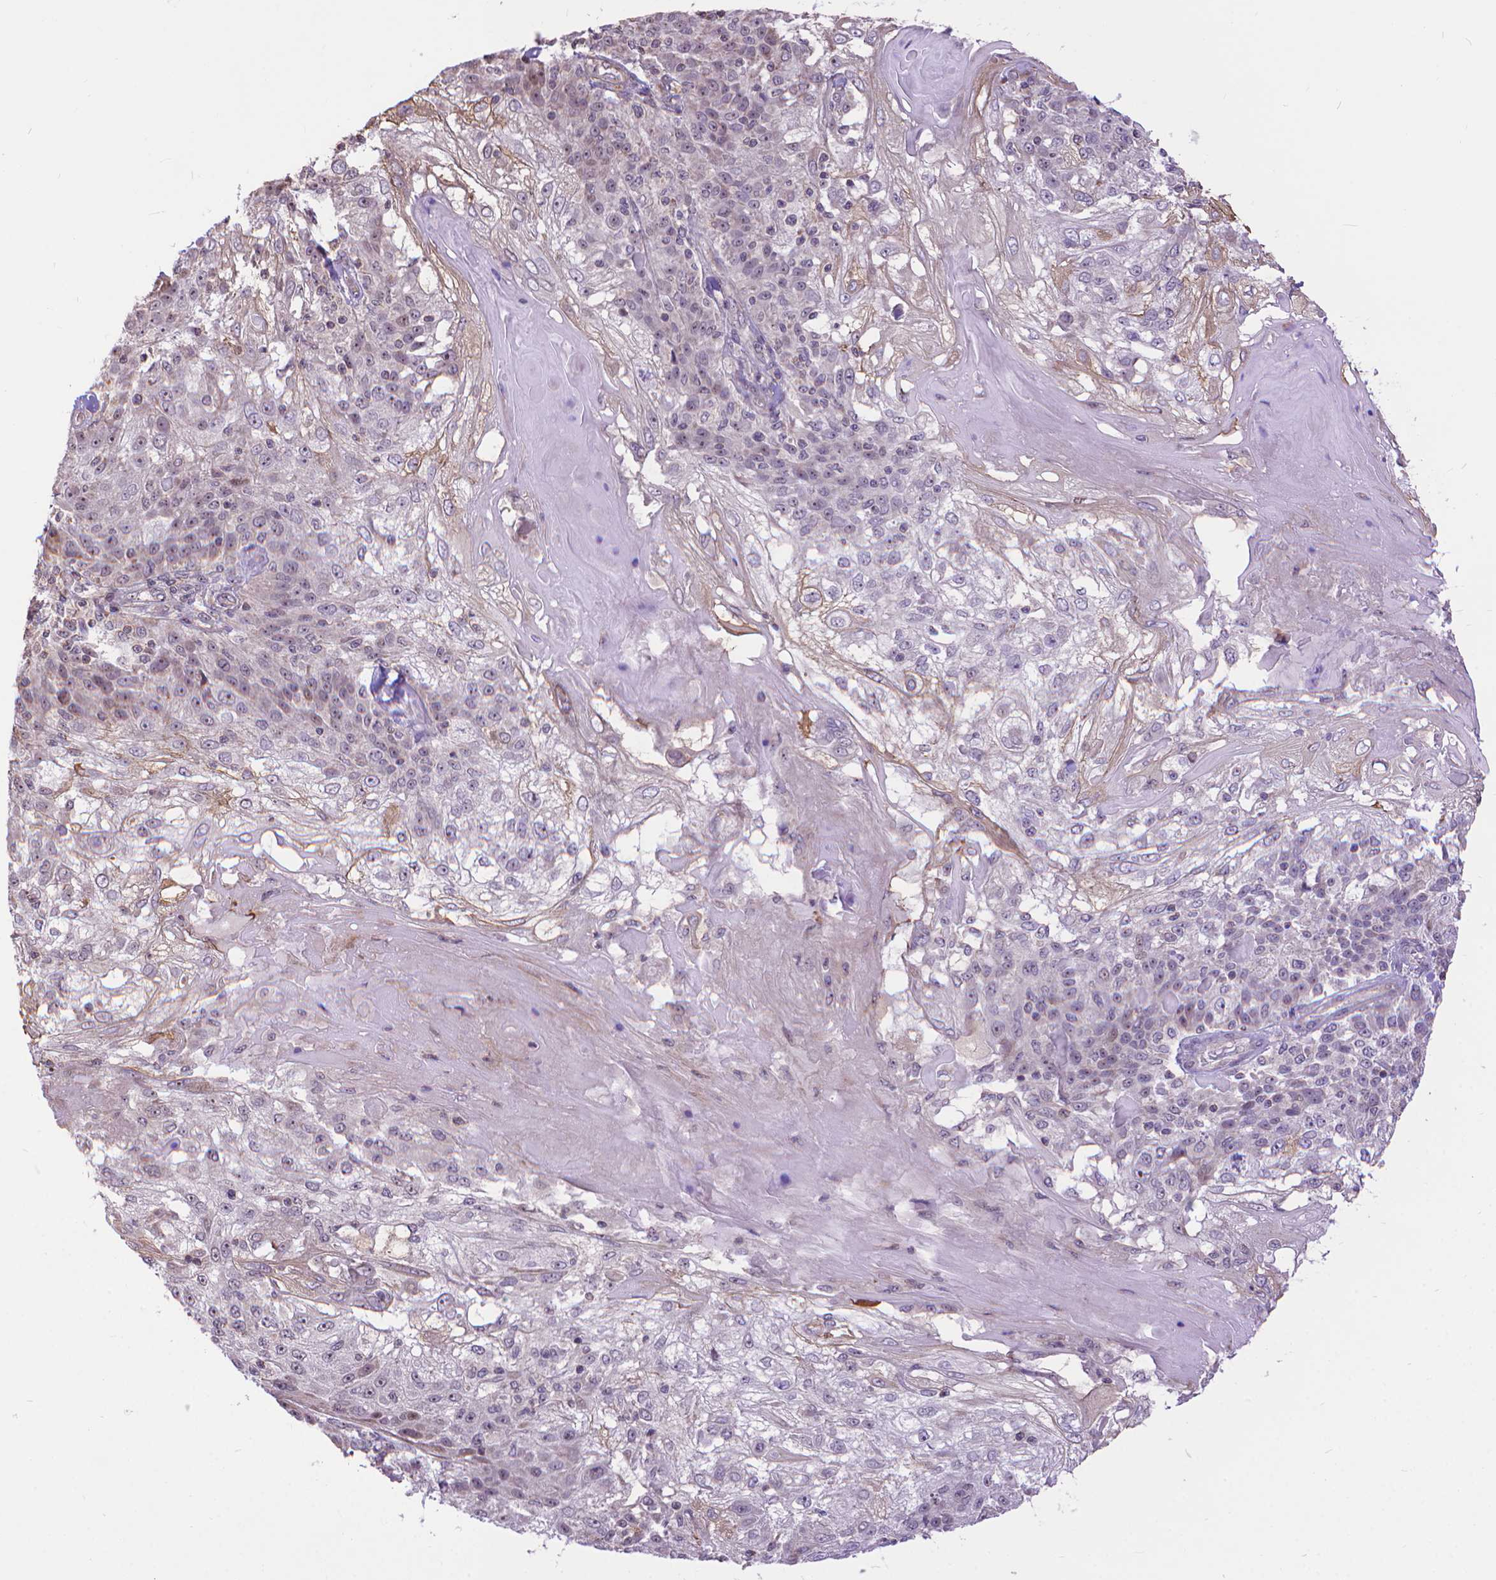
{"staining": {"intensity": "weak", "quantity": "<25%", "location": "nuclear"}, "tissue": "skin cancer", "cell_type": "Tumor cells", "image_type": "cancer", "snomed": [{"axis": "morphology", "description": "Normal tissue, NOS"}, {"axis": "morphology", "description": "Squamous cell carcinoma, NOS"}, {"axis": "topography", "description": "Skin"}], "caption": "Immunohistochemical staining of squamous cell carcinoma (skin) shows no significant positivity in tumor cells.", "gene": "TMEM135", "patient": {"sex": "female", "age": 83}}